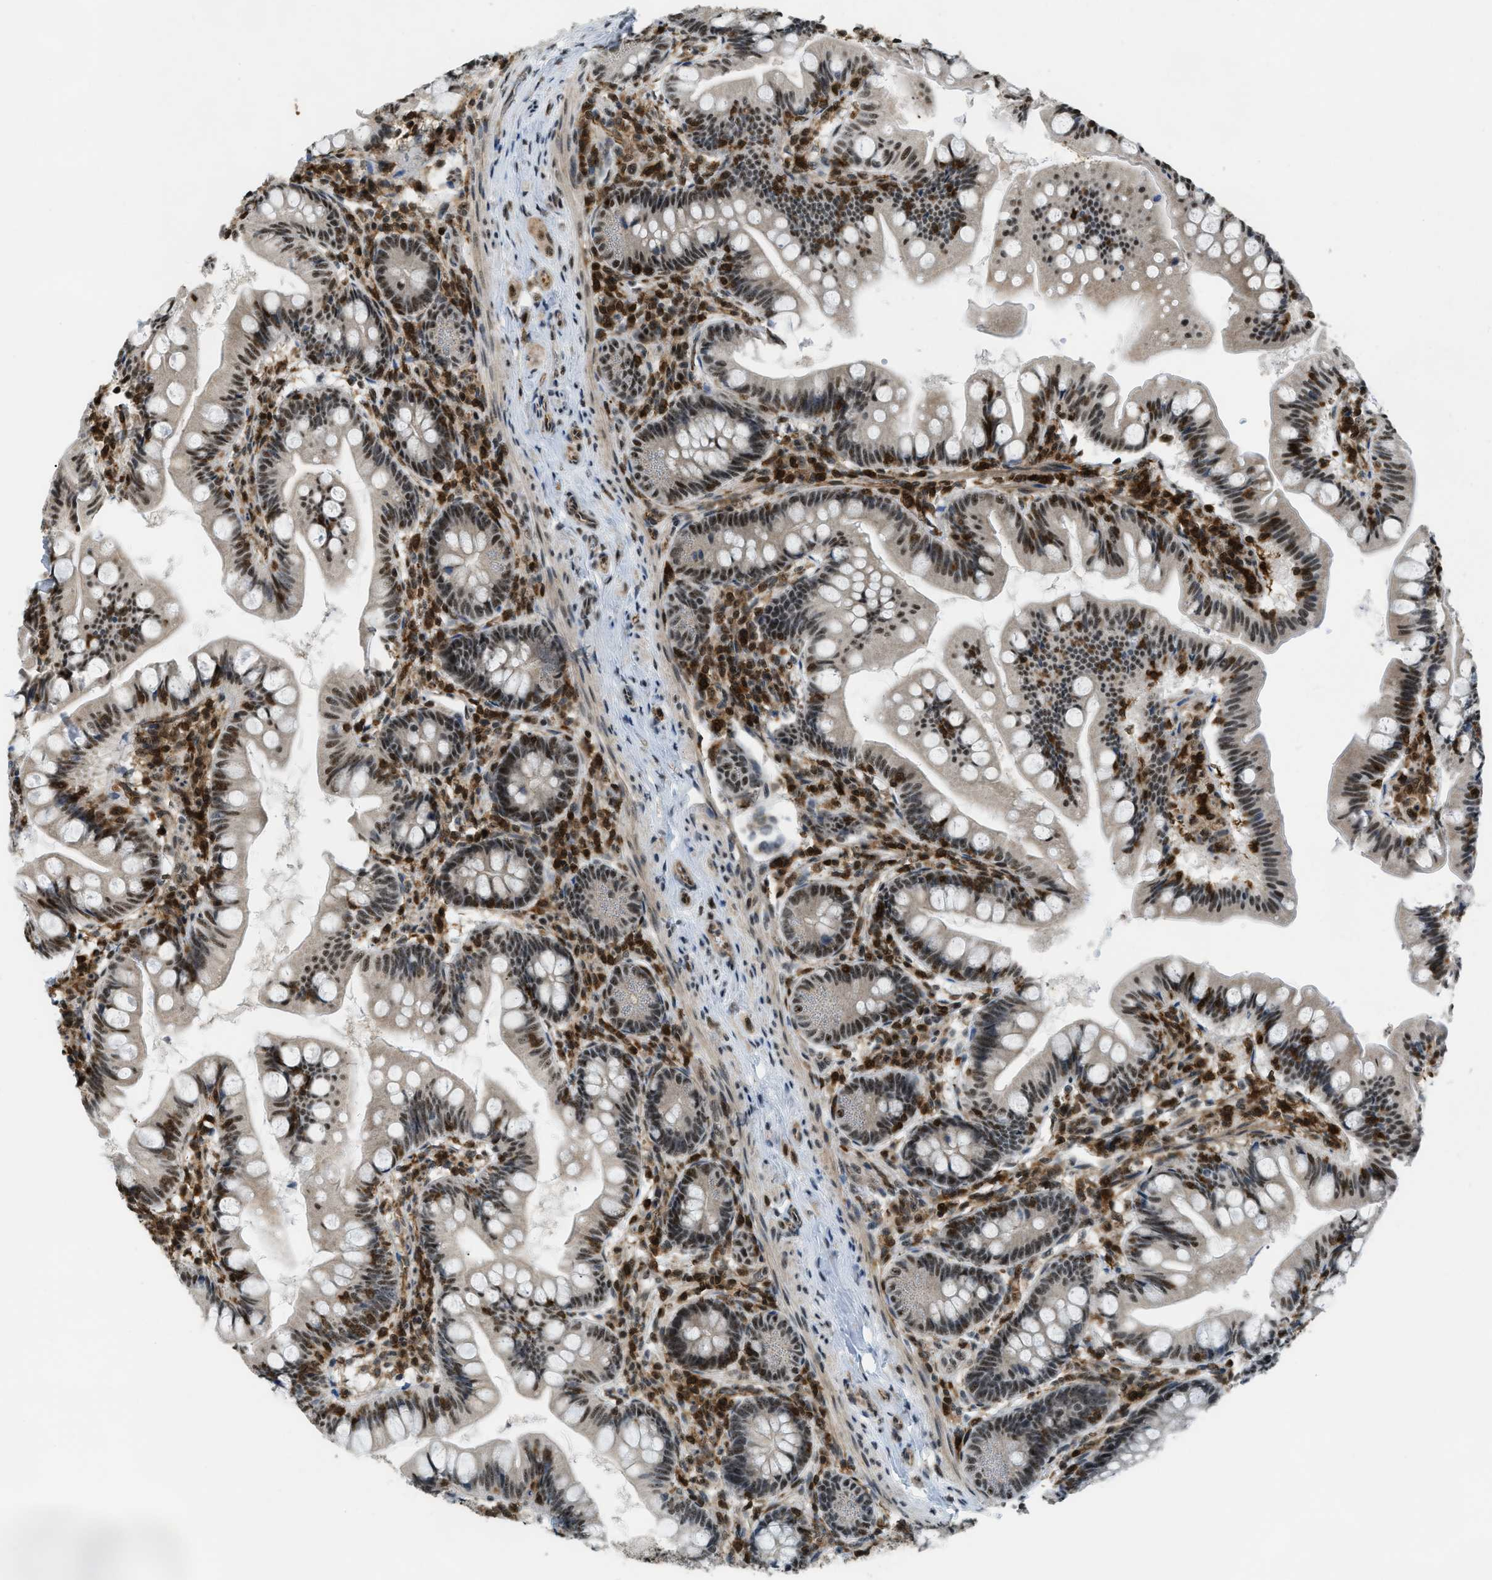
{"staining": {"intensity": "strong", "quantity": "25%-75%", "location": "nuclear"}, "tissue": "small intestine", "cell_type": "Glandular cells", "image_type": "normal", "snomed": [{"axis": "morphology", "description": "Normal tissue, NOS"}, {"axis": "topography", "description": "Small intestine"}], "caption": "Immunohistochemical staining of unremarkable human small intestine exhibits high levels of strong nuclear positivity in approximately 25%-75% of glandular cells.", "gene": "E2F1", "patient": {"sex": "male", "age": 7}}